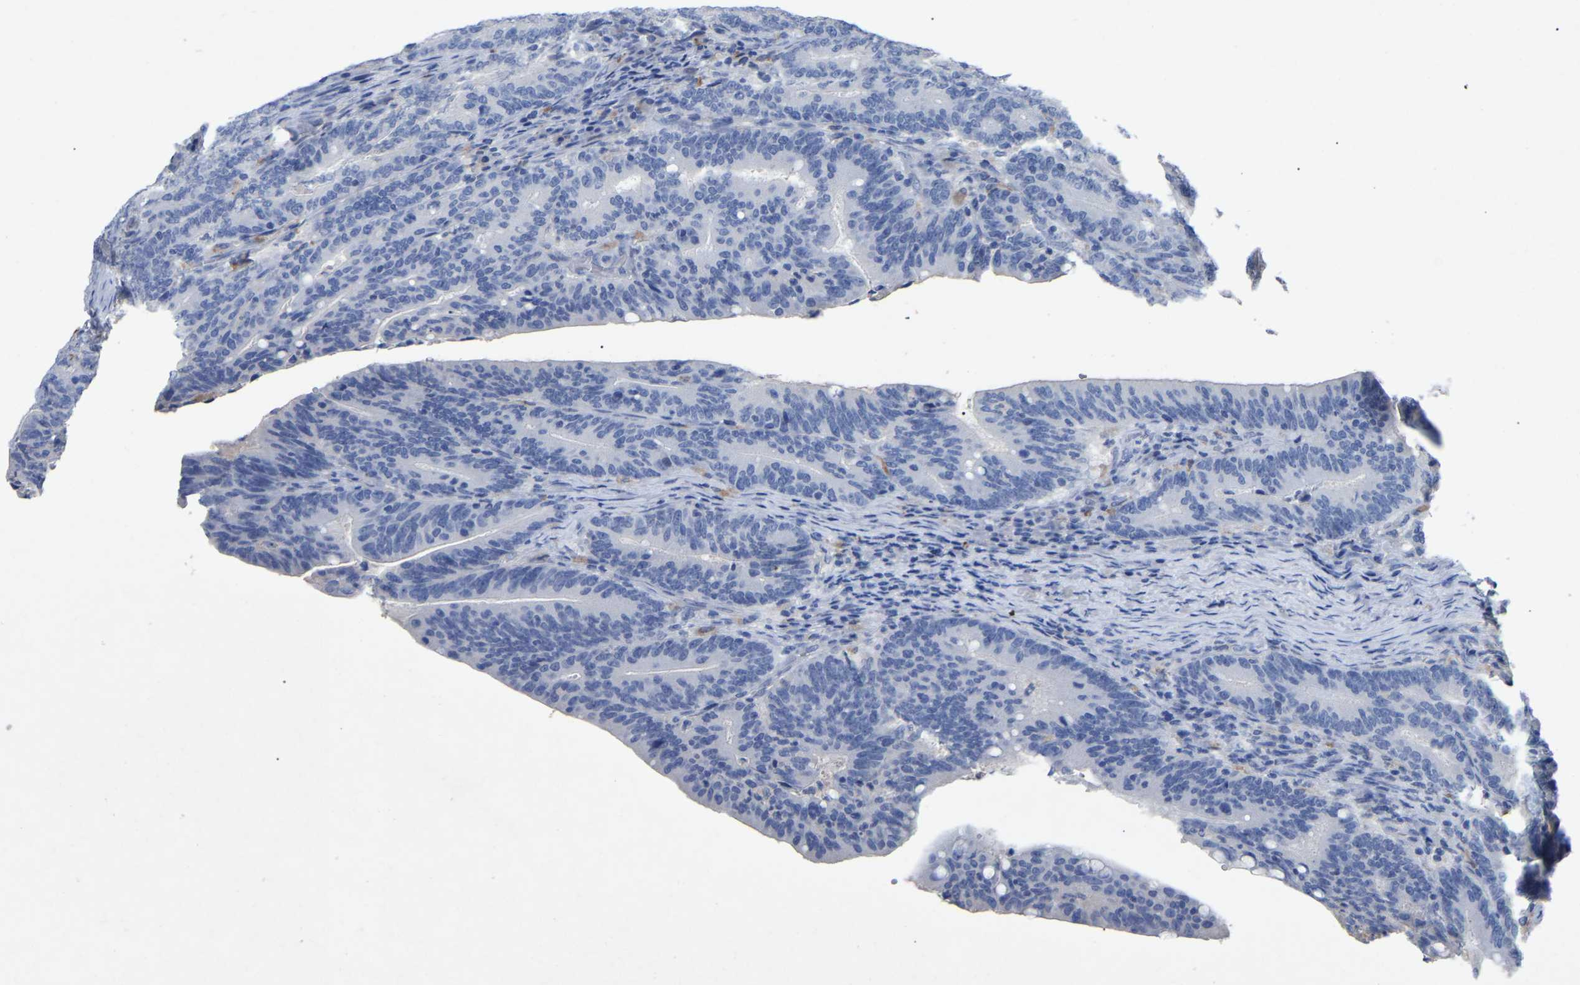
{"staining": {"intensity": "negative", "quantity": "none", "location": "none"}, "tissue": "colorectal cancer", "cell_type": "Tumor cells", "image_type": "cancer", "snomed": [{"axis": "morphology", "description": "Adenocarcinoma, NOS"}, {"axis": "topography", "description": "Colon"}], "caption": "Photomicrograph shows no protein positivity in tumor cells of colorectal cancer (adenocarcinoma) tissue.", "gene": "SMPD2", "patient": {"sex": "female", "age": 66}}